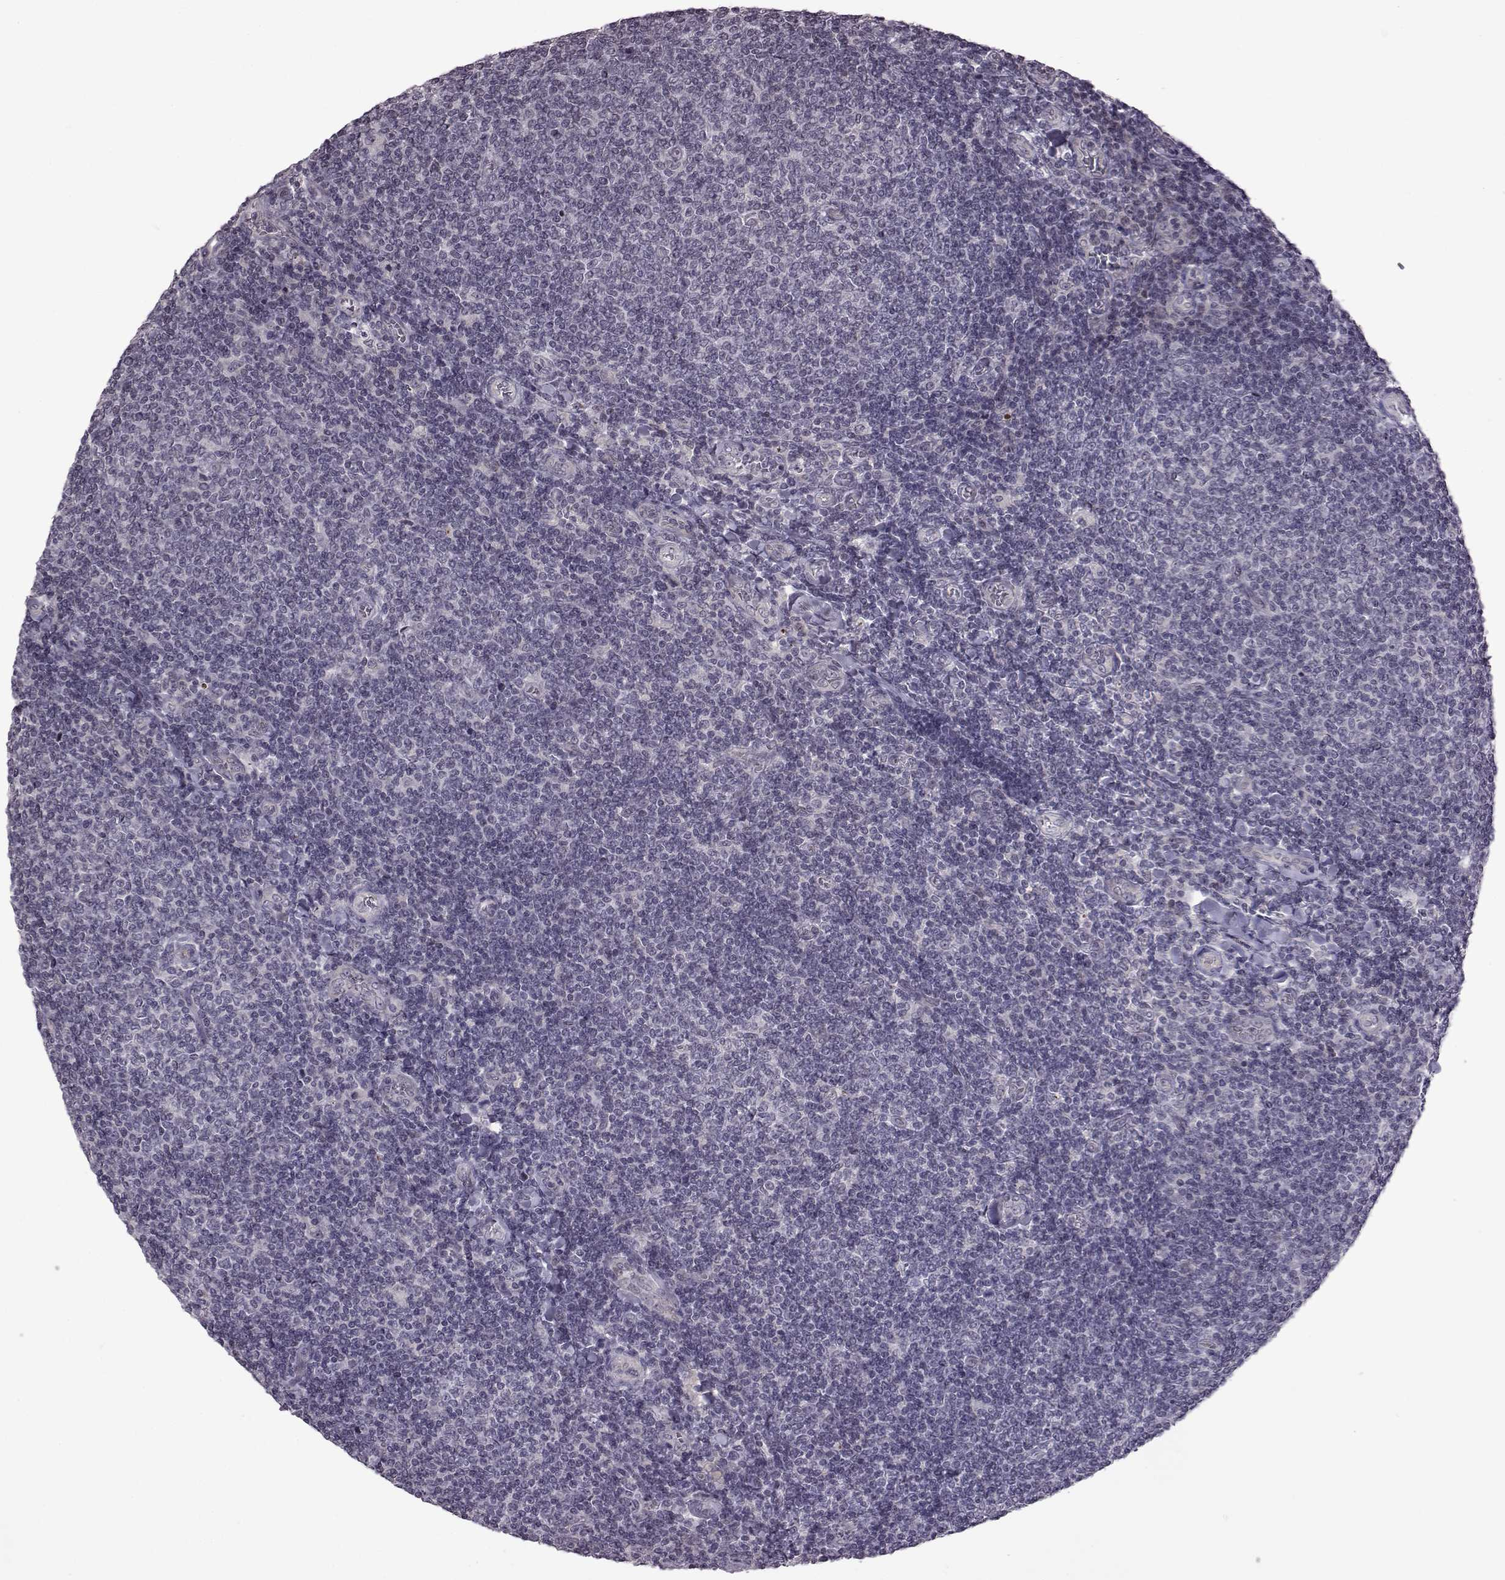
{"staining": {"intensity": "negative", "quantity": "none", "location": "none"}, "tissue": "lymphoma", "cell_type": "Tumor cells", "image_type": "cancer", "snomed": [{"axis": "morphology", "description": "Malignant lymphoma, non-Hodgkin's type, Low grade"}, {"axis": "topography", "description": "Lymph node"}], "caption": "Tumor cells show no significant staining in malignant lymphoma, non-Hodgkin's type (low-grade).", "gene": "GAL", "patient": {"sex": "male", "age": 52}}